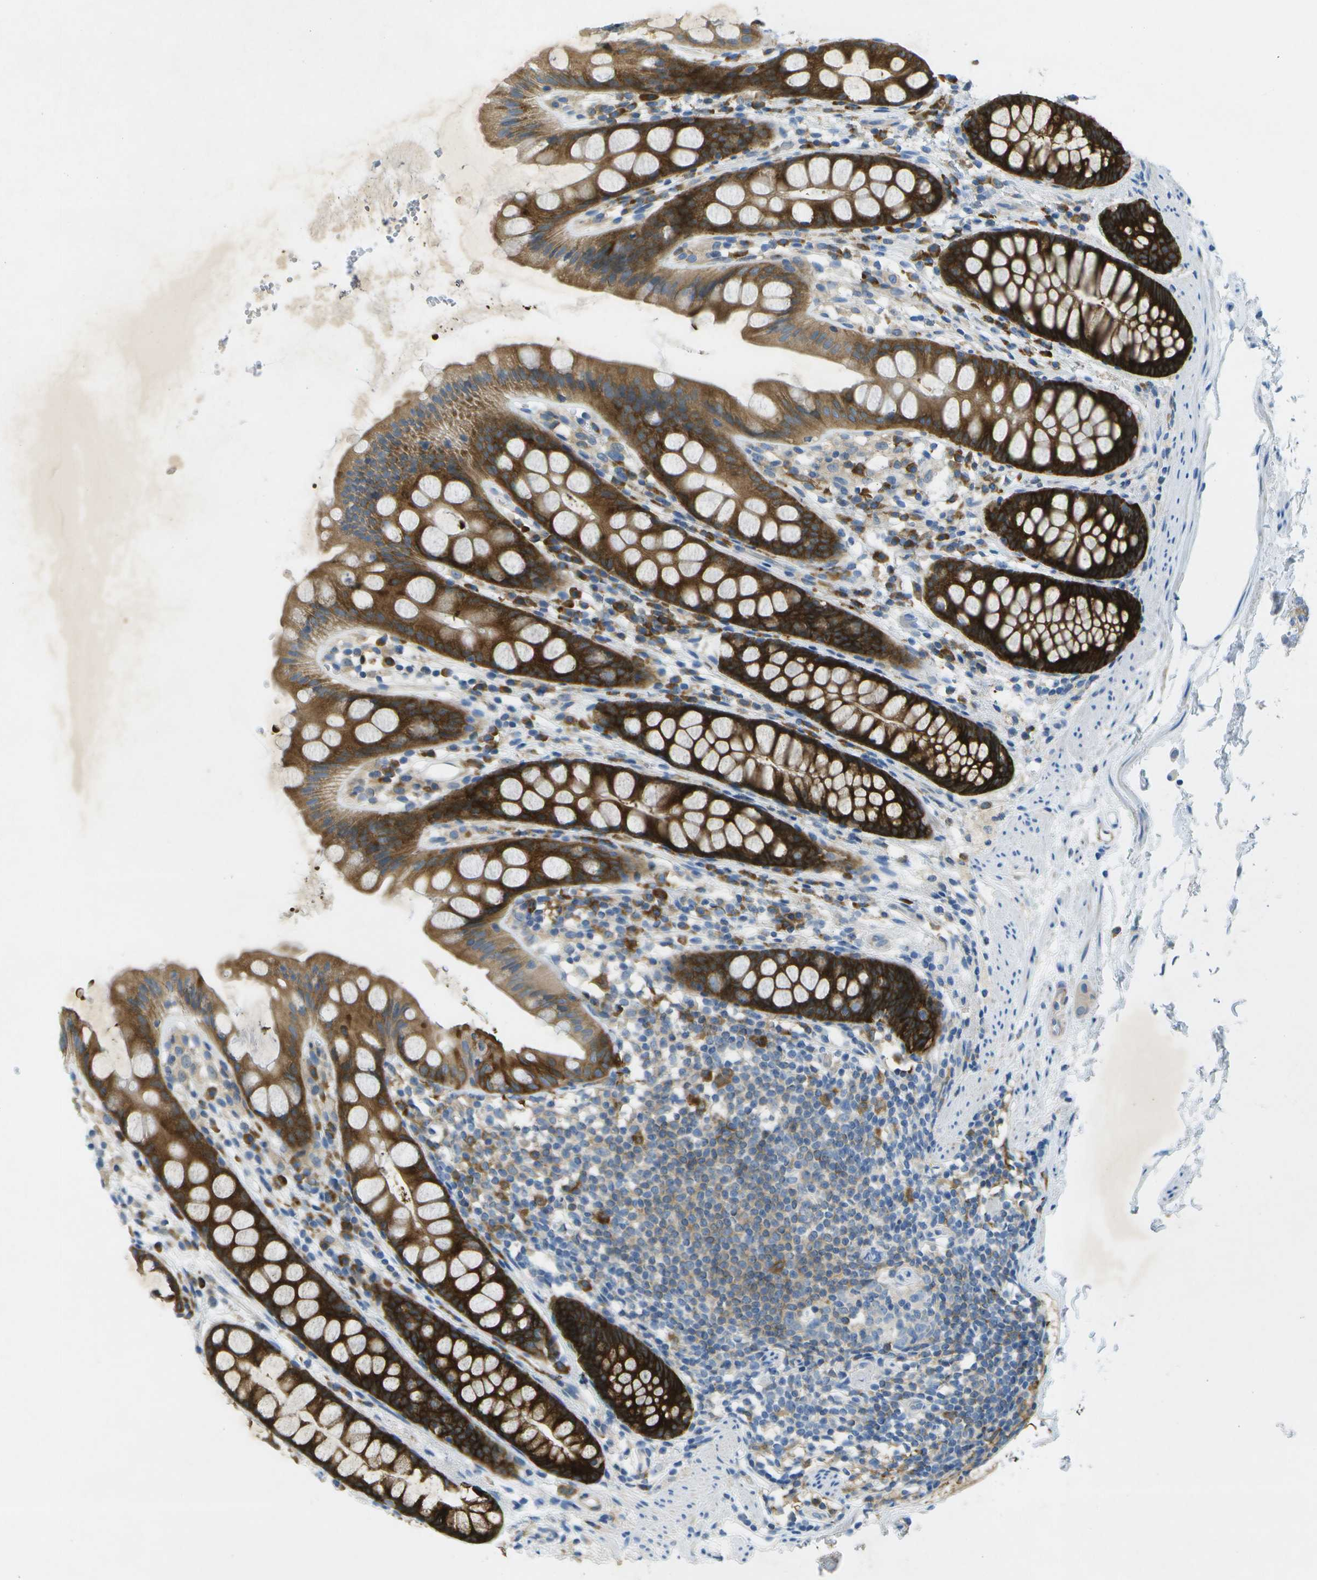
{"staining": {"intensity": "strong", "quantity": ">75%", "location": "cytoplasmic/membranous"}, "tissue": "rectum", "cell_type": "Glandular cells", "image_type": "normal", "snomed": [{"axis": "morphology", "description": "Normal tissue, NOS"}, {"axis": "topography", "description": "Rectum"}], "caption": "The photomicrograph demonstrates immunohistochemical staining of unremarkable rectum. There is strong cytoplasmic/membranous positivity is appreciated in approximately >75% of glandular cells. The protein of interest is shown in brown color, while the nuclei are stained blue.", "gene": "WNK2", "patient": {"sex": "female", "age": 65}}